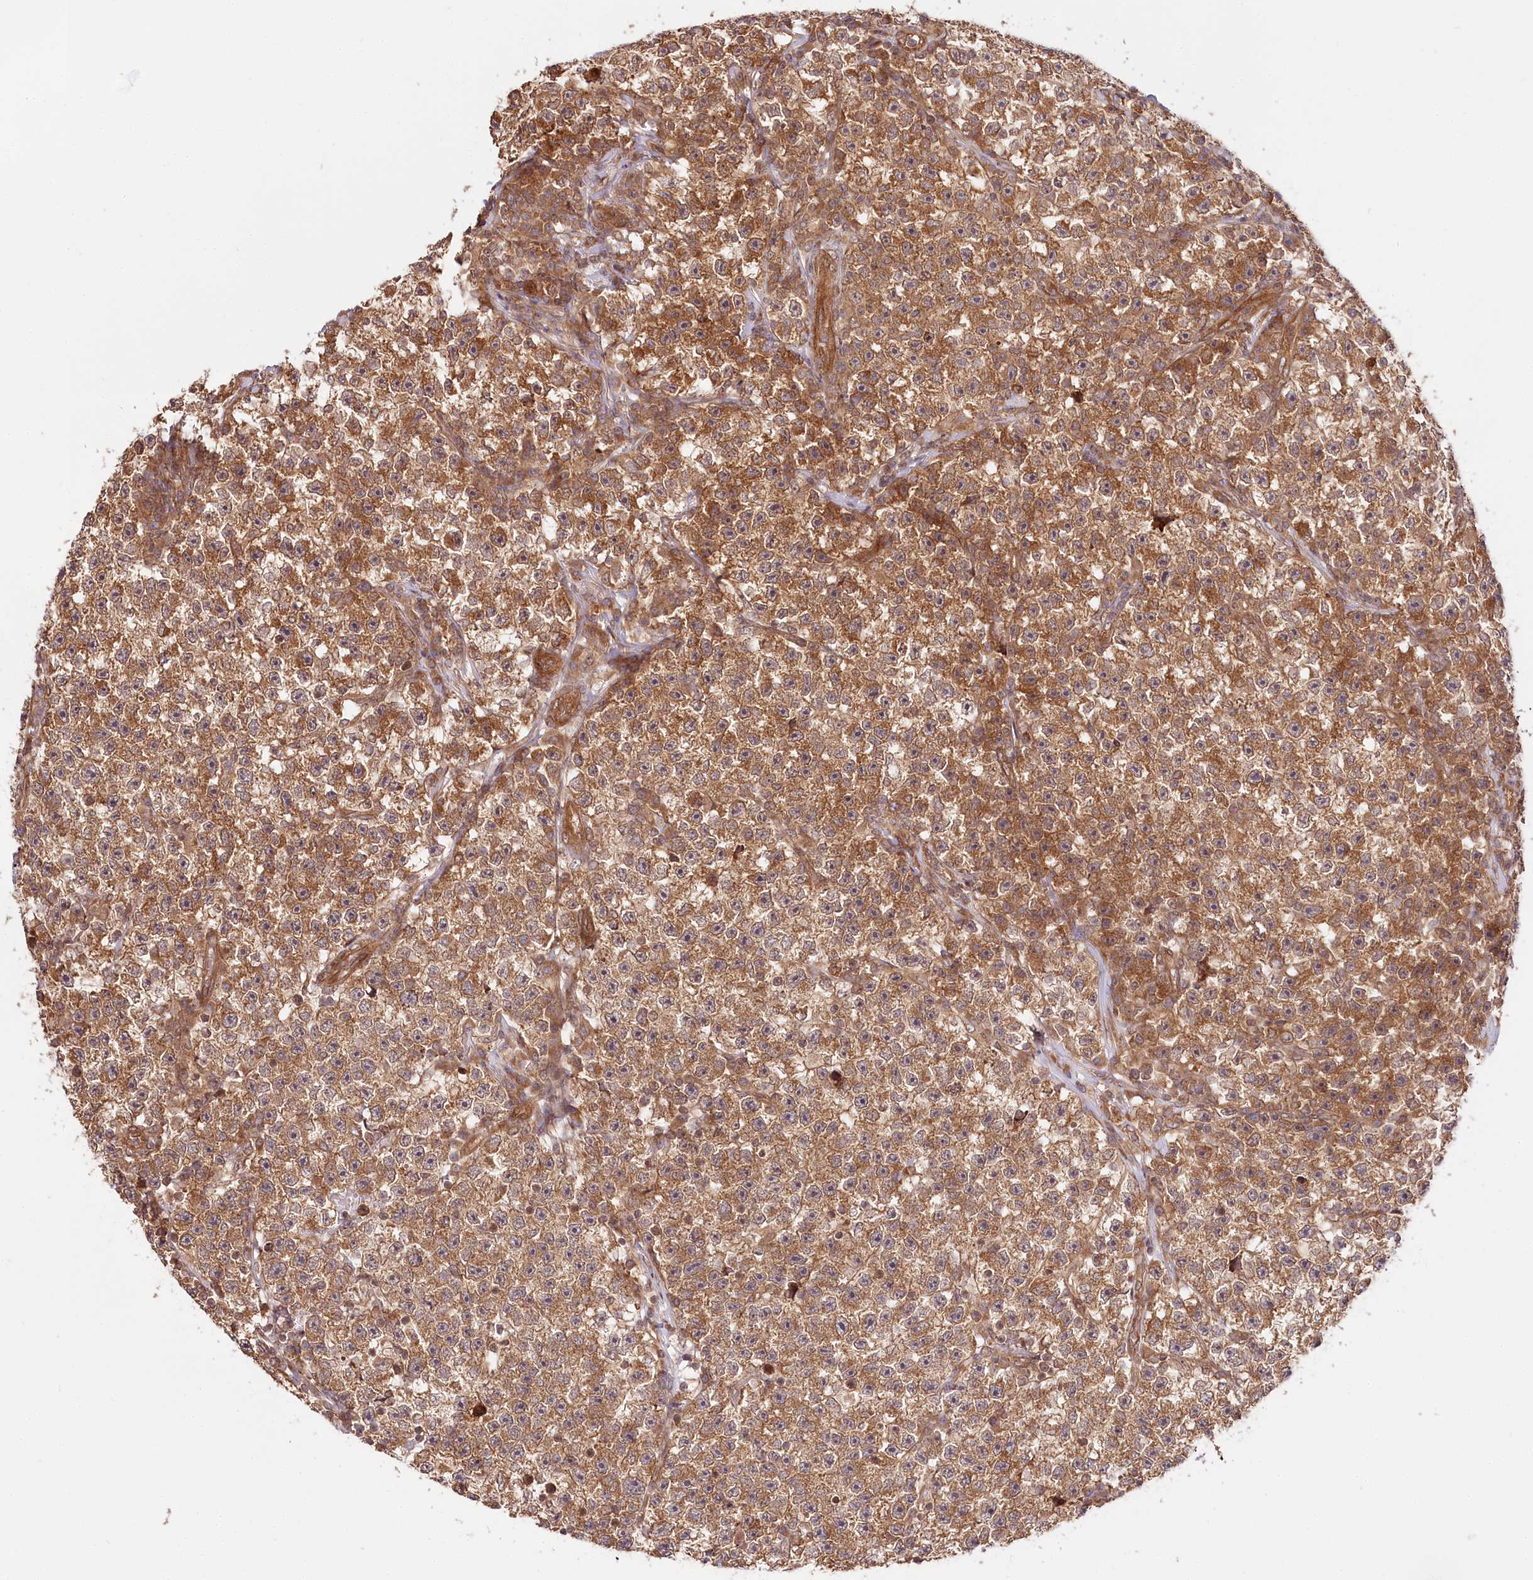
{"staining": {"intensity": "moderate", "quantity": ">75%", "location": "cytoplasmic/membranous"}, "tissue": "testis cancer", "cell_type": "Tumor cells", "image_type": "cancer", "snomed": [{"axis": "morphology", "description": "Seminoma, NOS"}, {"axis": "topography", "description": "Testis"}], "caption": "This micrograph displays testis cancer stained with IHC to label a protein in brown. The cytoplasmic/membranous of tumor cells show moderate positivity for the protein. Nuclei are counter-stained blue.", "gene": "CEP70", "patient": {"sex": "male", "age": 22}}